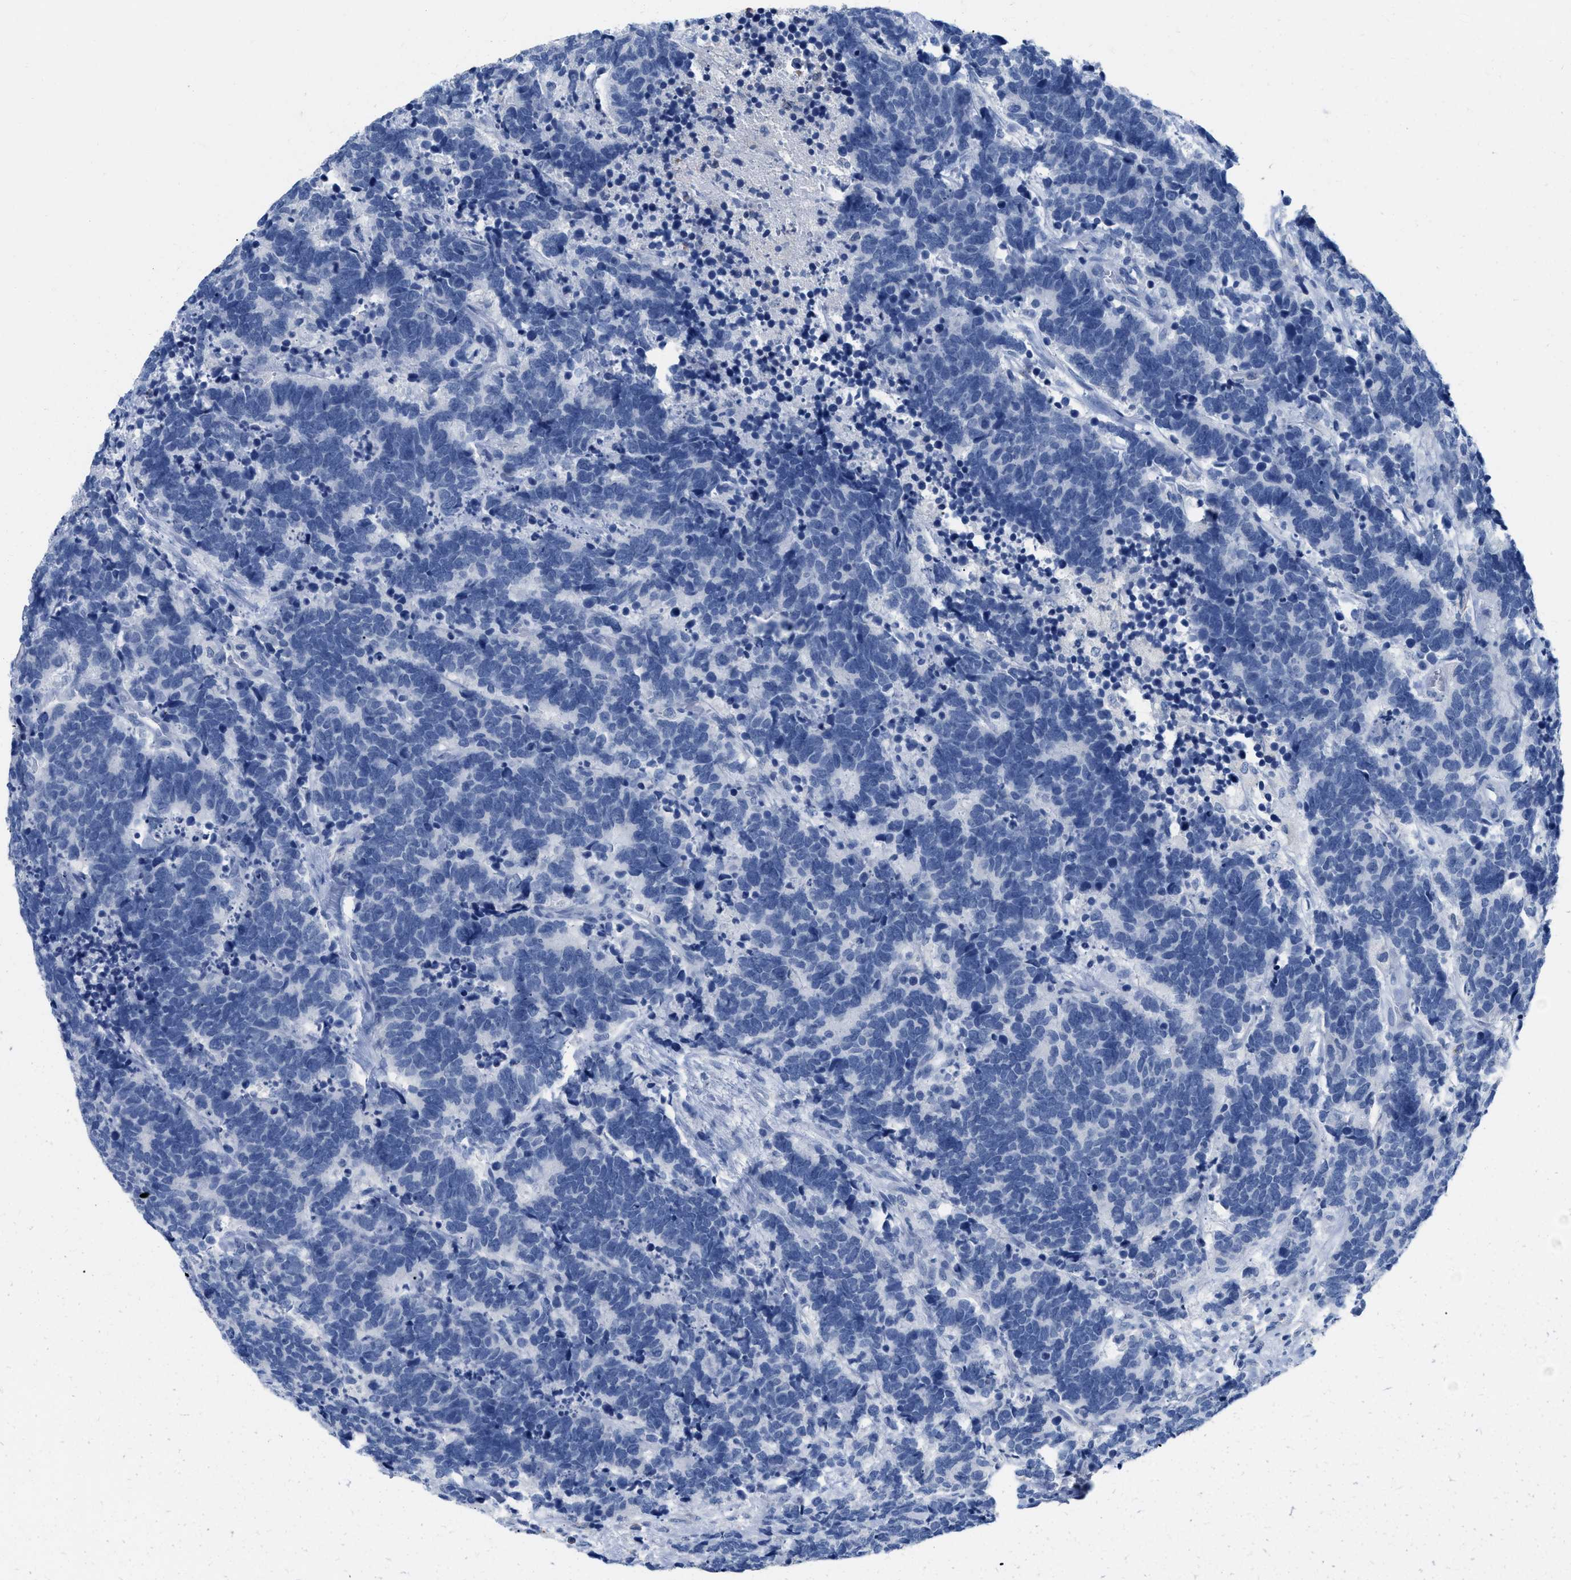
{"staining": {"intensity": "negative", "quantity": "none", "location": "none"}, "tissue": "carcinoid", "cell_type": "Tumor cells", "image_type": "cancer", "snomed": [{"axis": "morphology", "description": "Carcinoma, NOS"}, {"axis": "morphology", "description": "Carcinoid, malignant, NOS"}, {"axis": "topography", "description": "Urinary bladder"}], "caption": "A high-resolution micrograph shows immunohistochemistry (IHC) staining of carcinoma, which reveals no significant expression in tumor cells.", "gene": "CR1", "patient": {"sex": "male", "age": 57}}